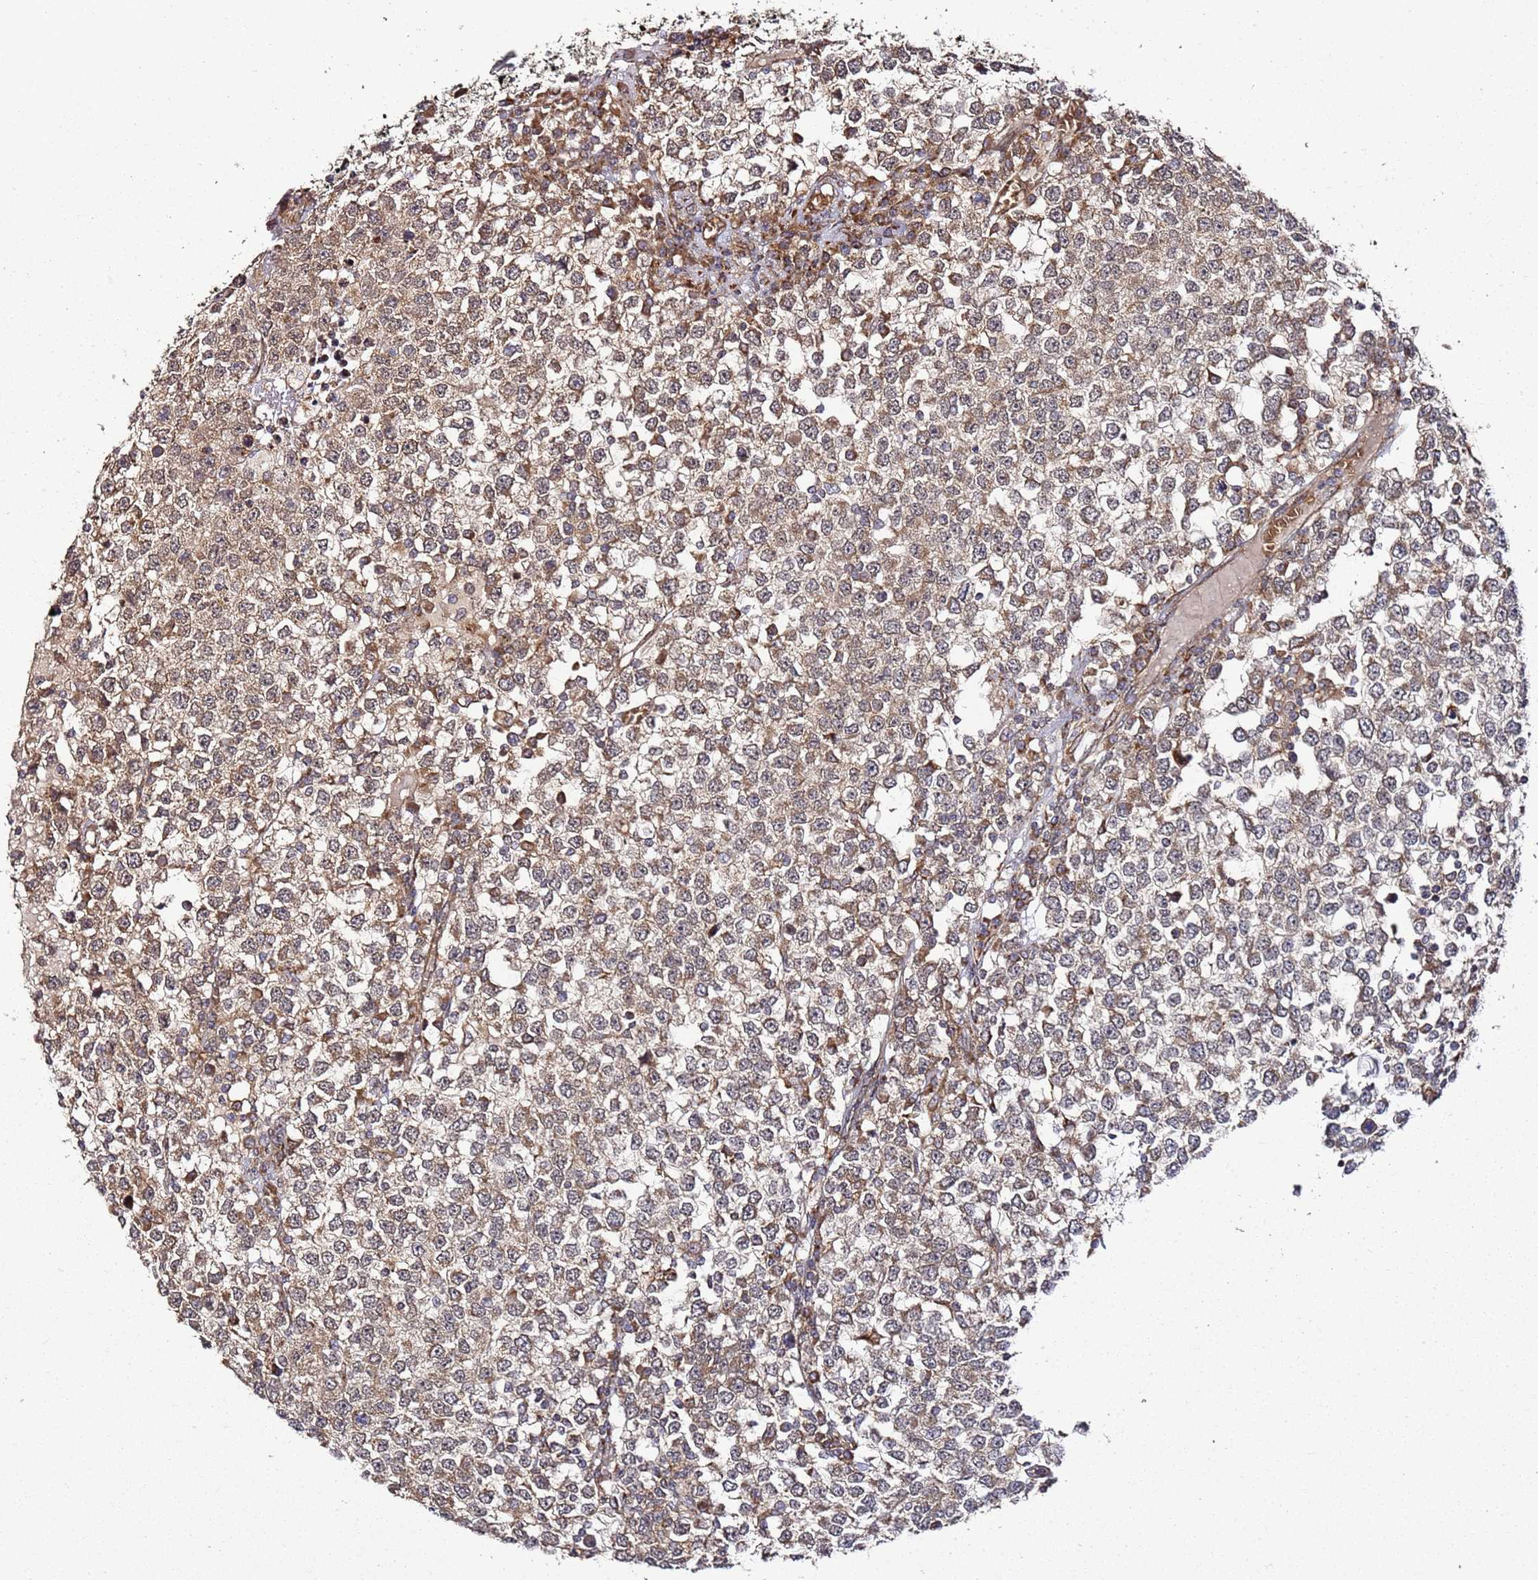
{"staining": {"intensity": "moderate", "quantity": "25%-75%", "location": "cytoplasmic/membranous"}, "tissue": "testis cancer", "cell_type": "Tumor cells", "image_type": "cancer", "snomed": [{"axis": "morphology", "description": "Seminoma, NOS"}, {"axis": "topography", "description": "Testis"}], "caption": "A histopathology image showing moderate cytoplasmic/membranous expression in about 25%-75% of tumor cells in testis seminoma, as visualized by brown immunohistochemical staining.", "gene": "TM2D2", "patient": {"sex": "male", "age": 65}}